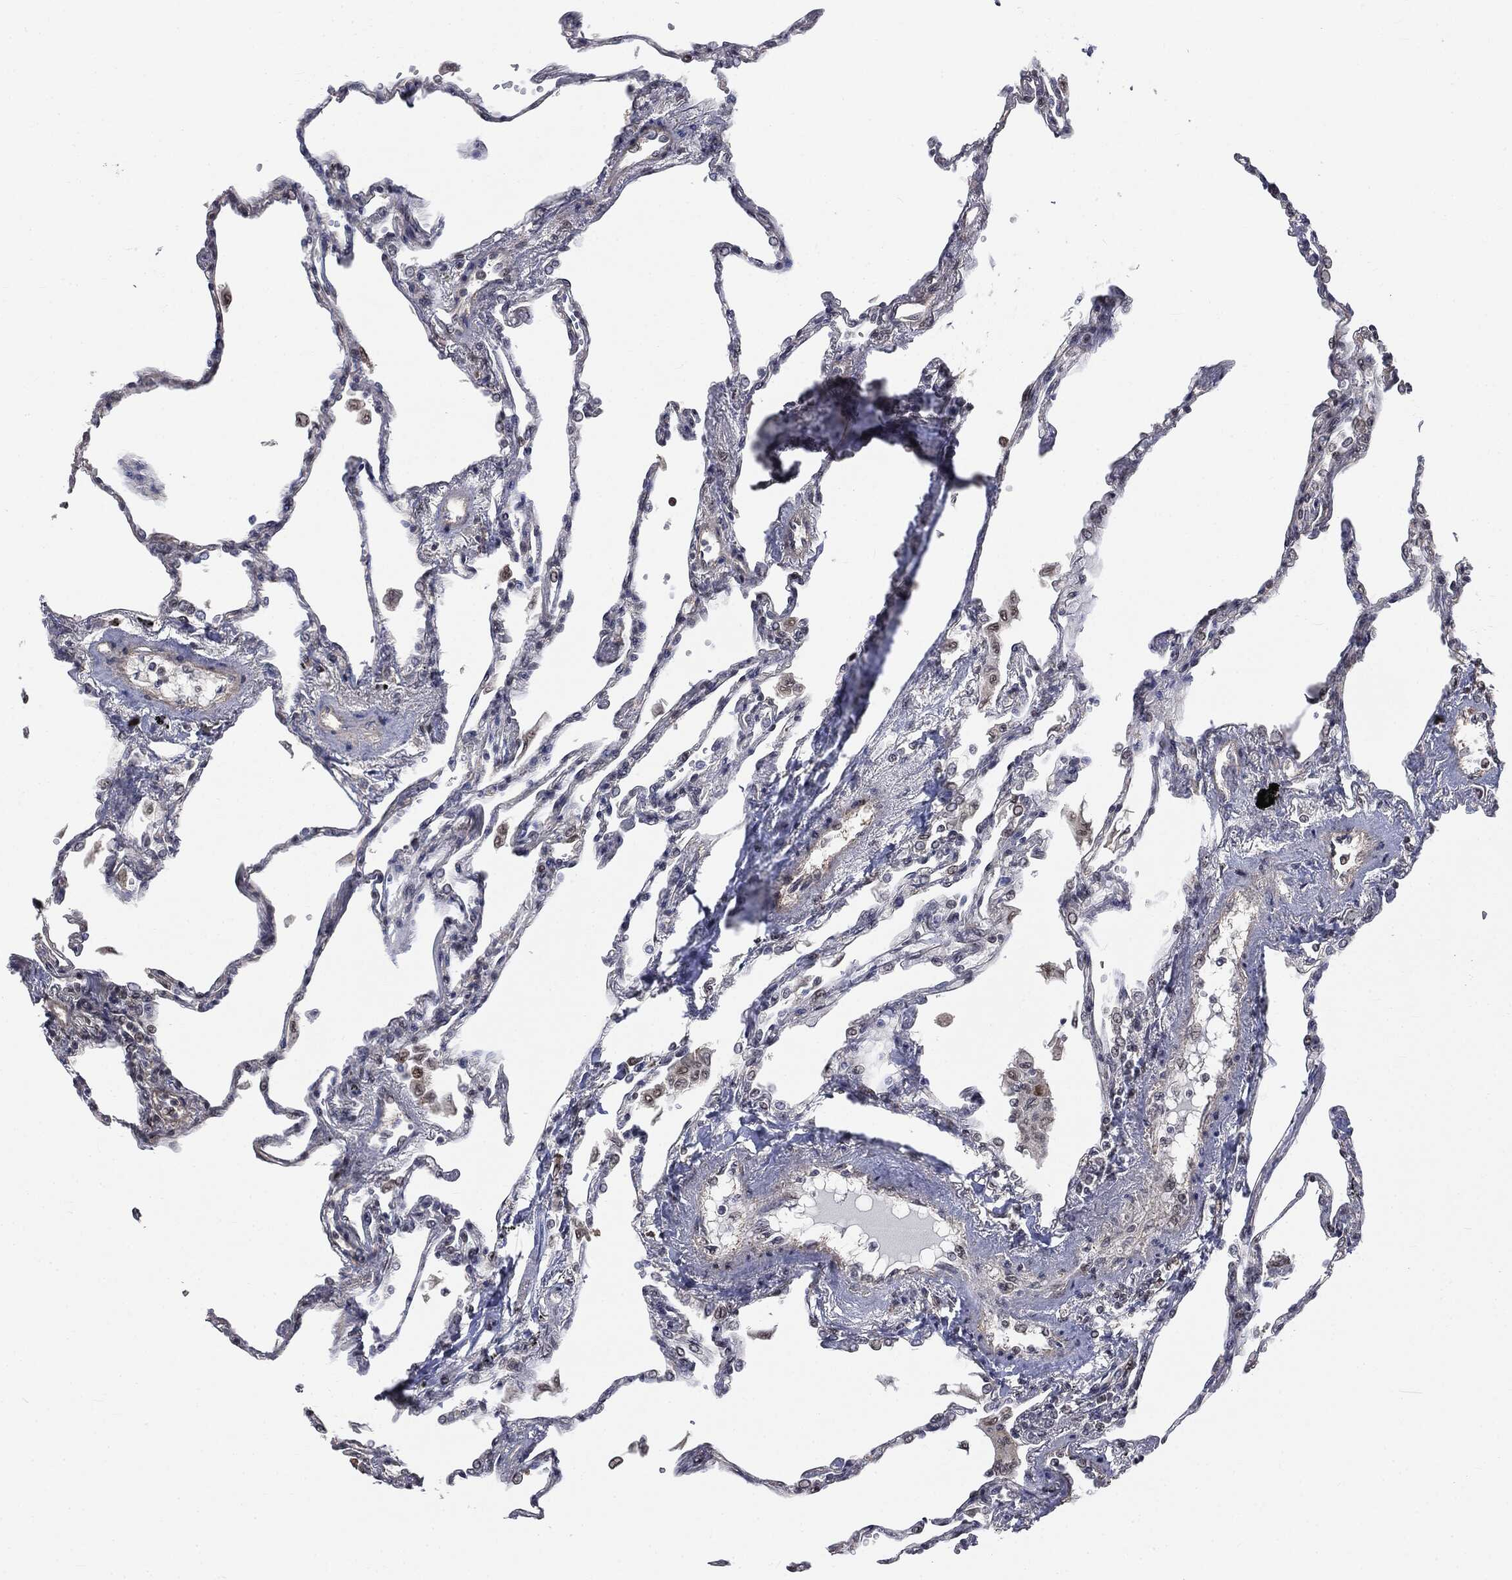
{"staining": {"intensity": "strong", "quantity": "25%-75%", "location": "nuclear"}, "tissue": "lung", "cell_type": "Alveolar cells", "image_type": "normal", "snomed": [{"axis": "morphology", "description": "Normal tissue, NOS"}, {"axis": "topography", "description": "Lung"}], "caption": "Protein staining of unremarkable lung shows strong nuclear expression in approximately 25%-75% of alveolar cells.", "gene": "SHLD2", "patient": {"sex": "male", "age": 78}}